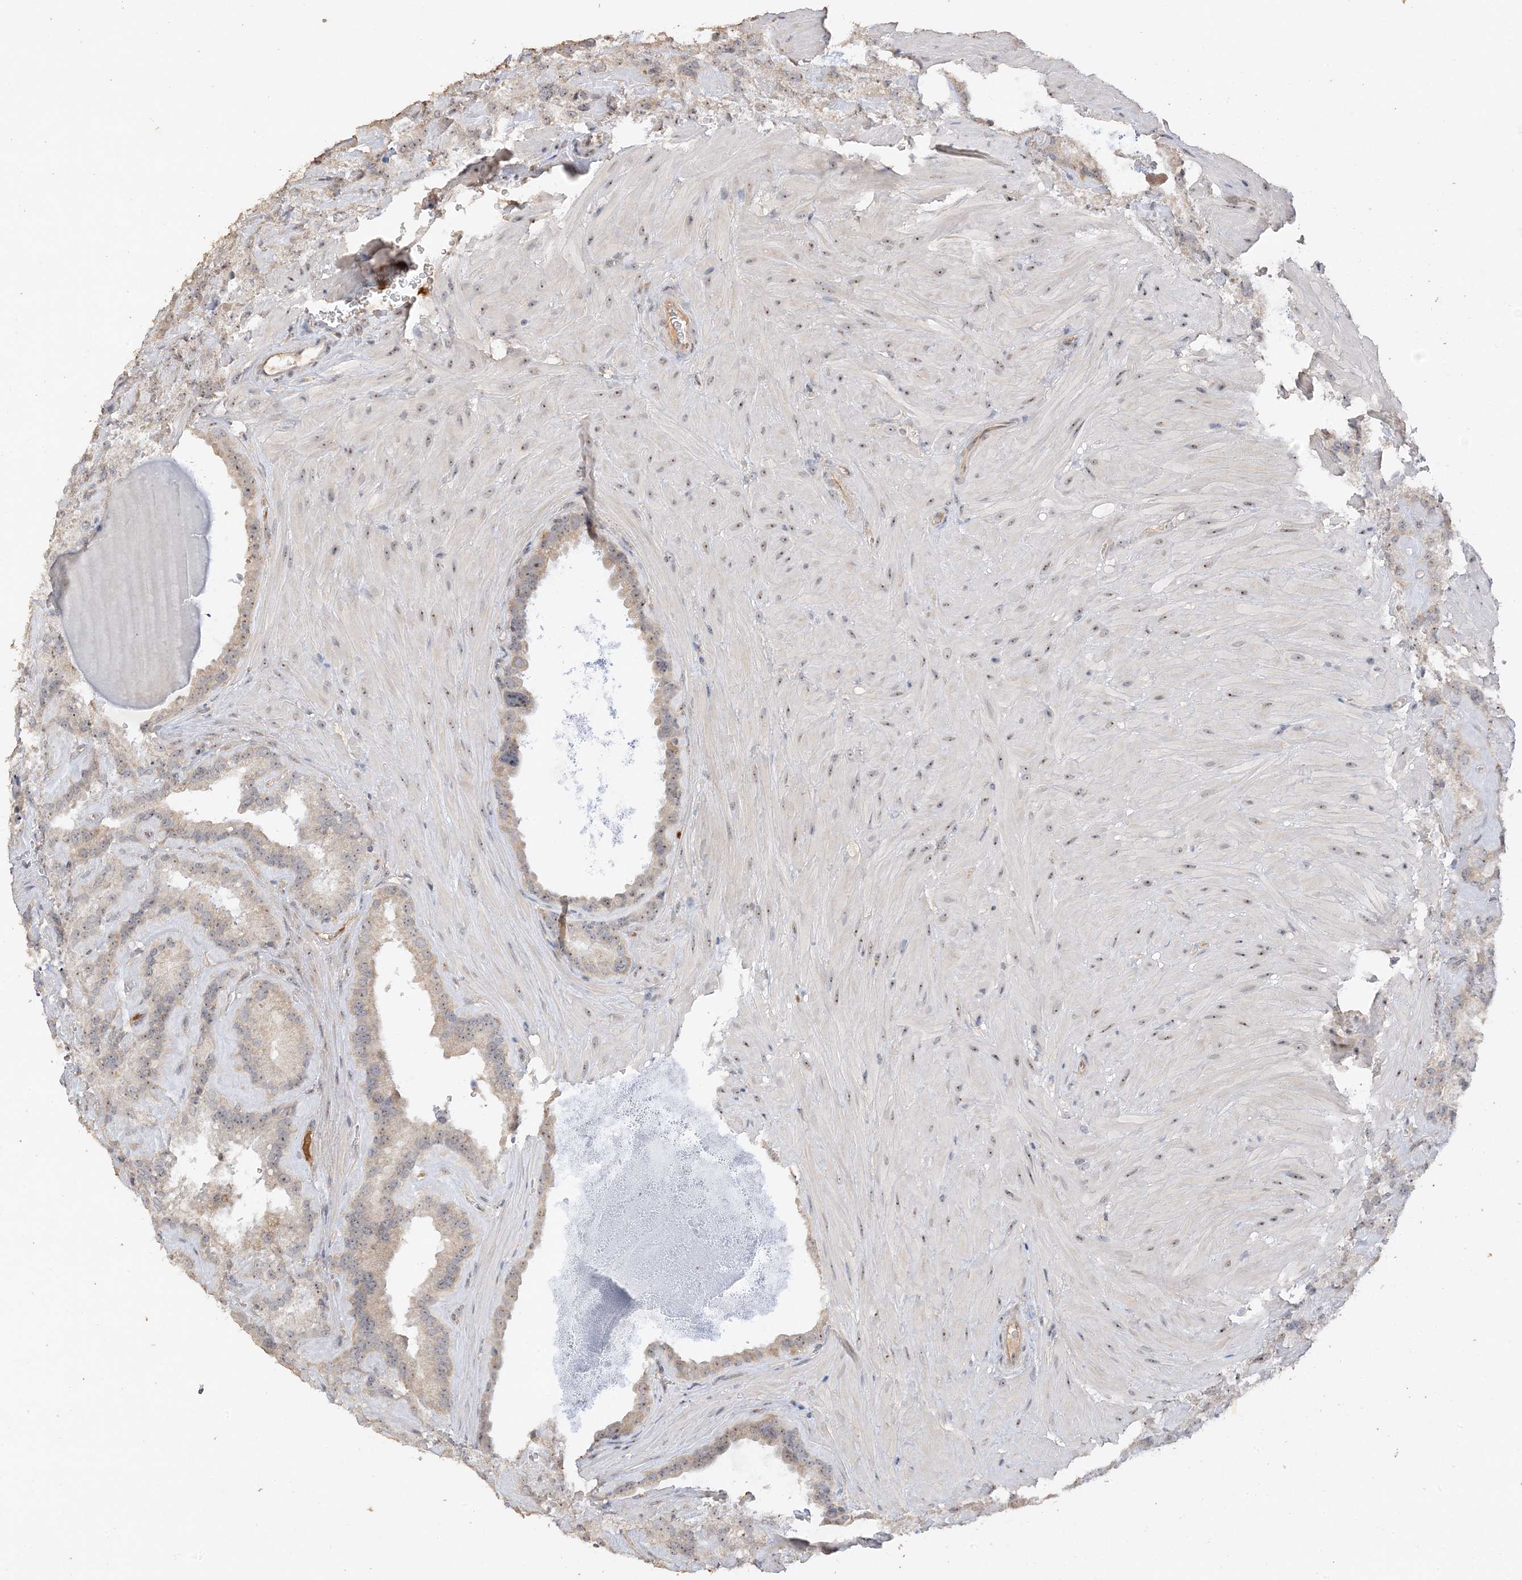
{"staining": {"intensity": "weak", "quantity": "25%-75%", "location": "nuclear"}, "tissue": "seminal vesicle", "cell_type": "Glandular cells", "image_type": "normal", "snomed": [{"axis": "morphology", "description": "Normal tissue, NOS"}, {"axis": "topography", "description": "Prostate"}, {"axis": "topography", "description": "Seminal veicle"}], "caption": "High-magnification brightfield microscopy of unremarkable seminal vesicle stained with DAB (3,3'-diaminobenzidine) (brown) and counterstained with hematoxylin (blue). glandular cells exhibit weak nuclear expression is appreciated in approximately25%-75% of cells.", "gene": "DDX18", "patient": {"sex": "male", "age": 59}}